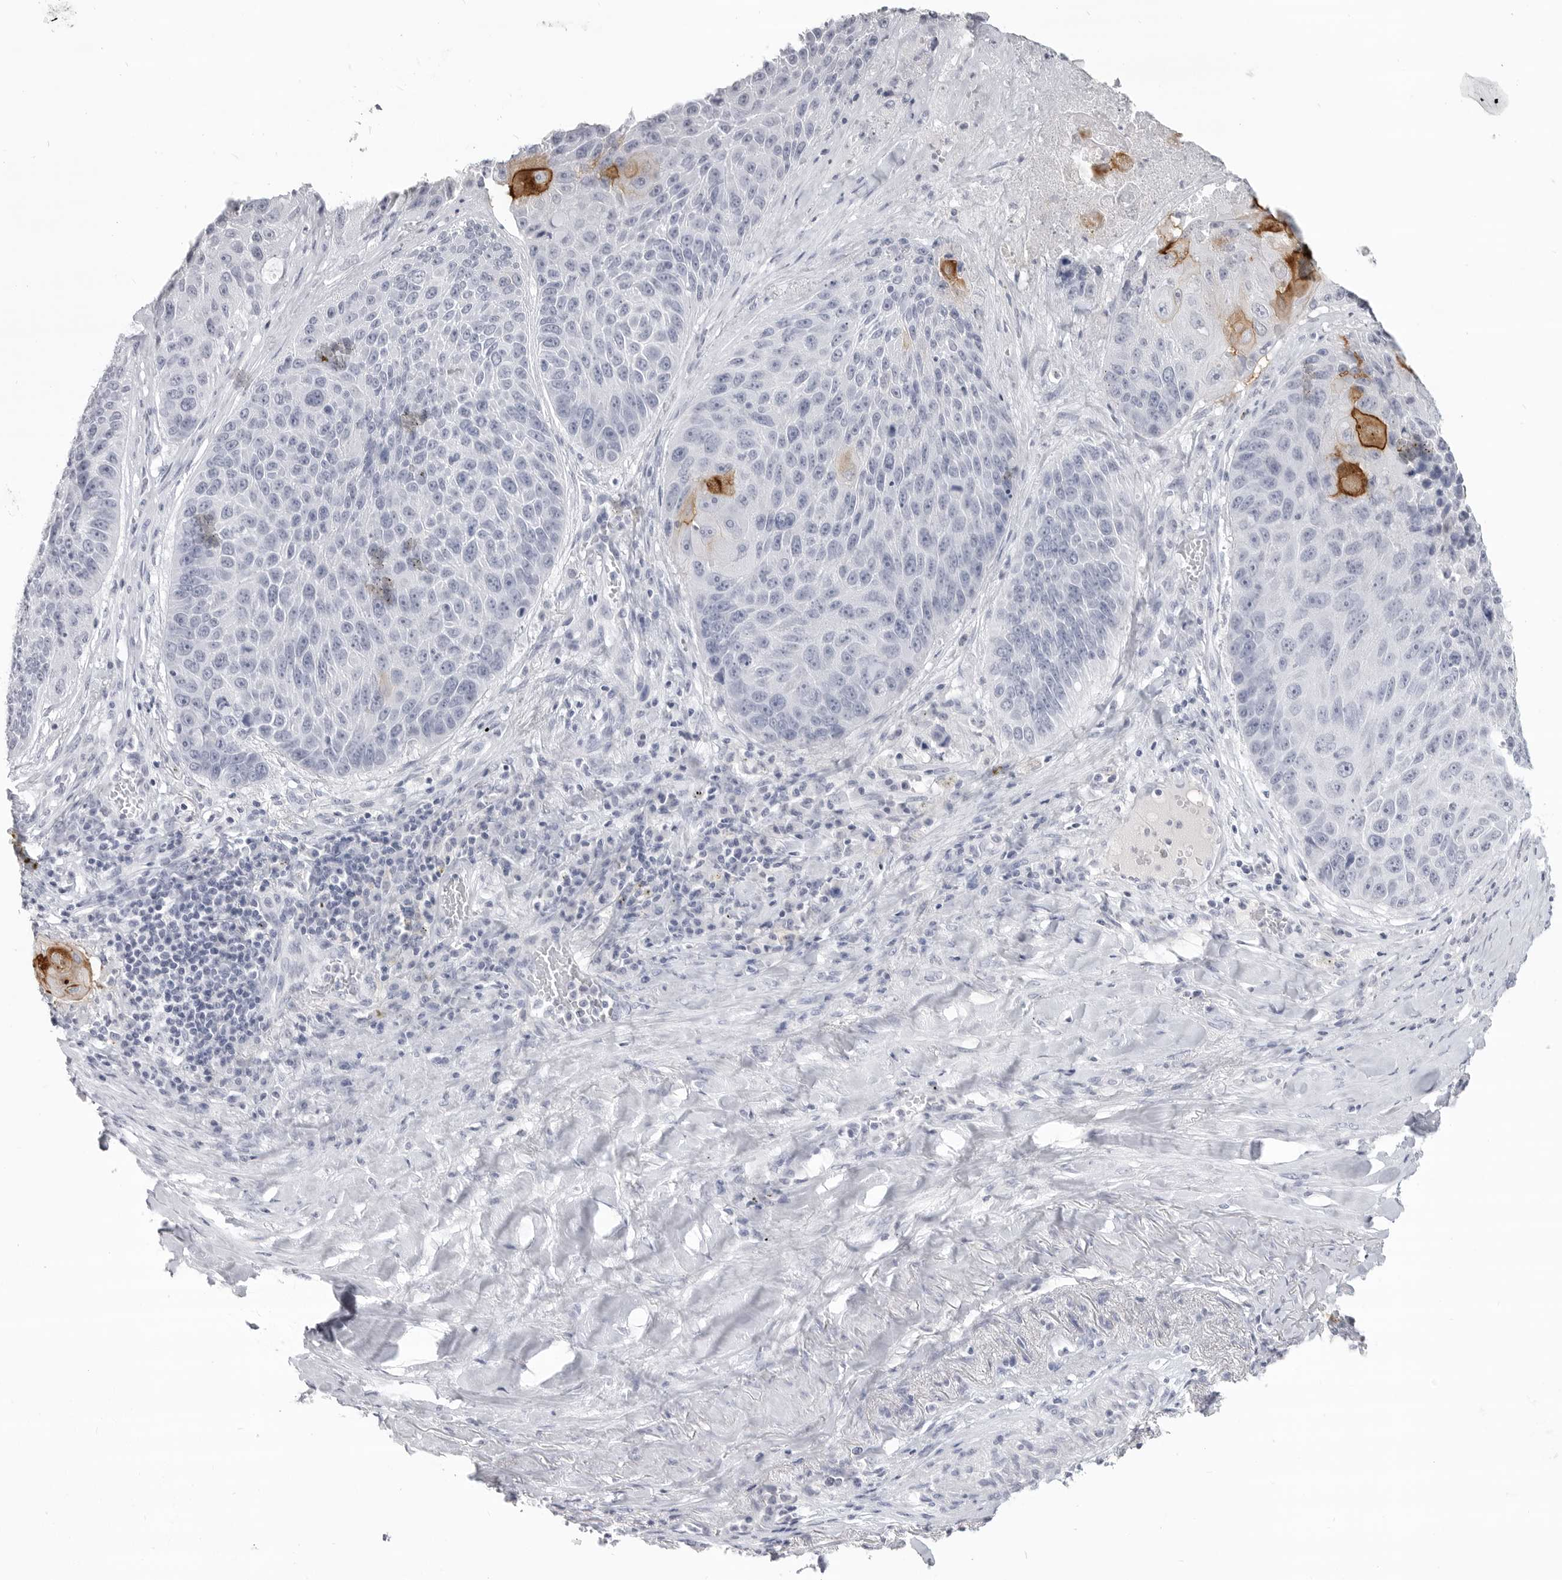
{"staining": {"intensity": "strong", "quantity": "<25%", "location": "cytoplasmic/membranous"}, "tissue": "lung cancer", "cell_type": "Tumor cells", "image_type": "cancer", "snomed": [{"axis": "morphology", "description": "Squamous cell carcinoma, NOS"}, {"axis": "topography", "description": "Lung"}], "caption": "The photomicrograph demonstrates immunohistochemical staining of lung cancer. There is strong cytoplasmic/membranous expression is present in approximately <25% of tumor cells.", "gene": "LY6D", "patient": {"sex": "male", "age": 61}}